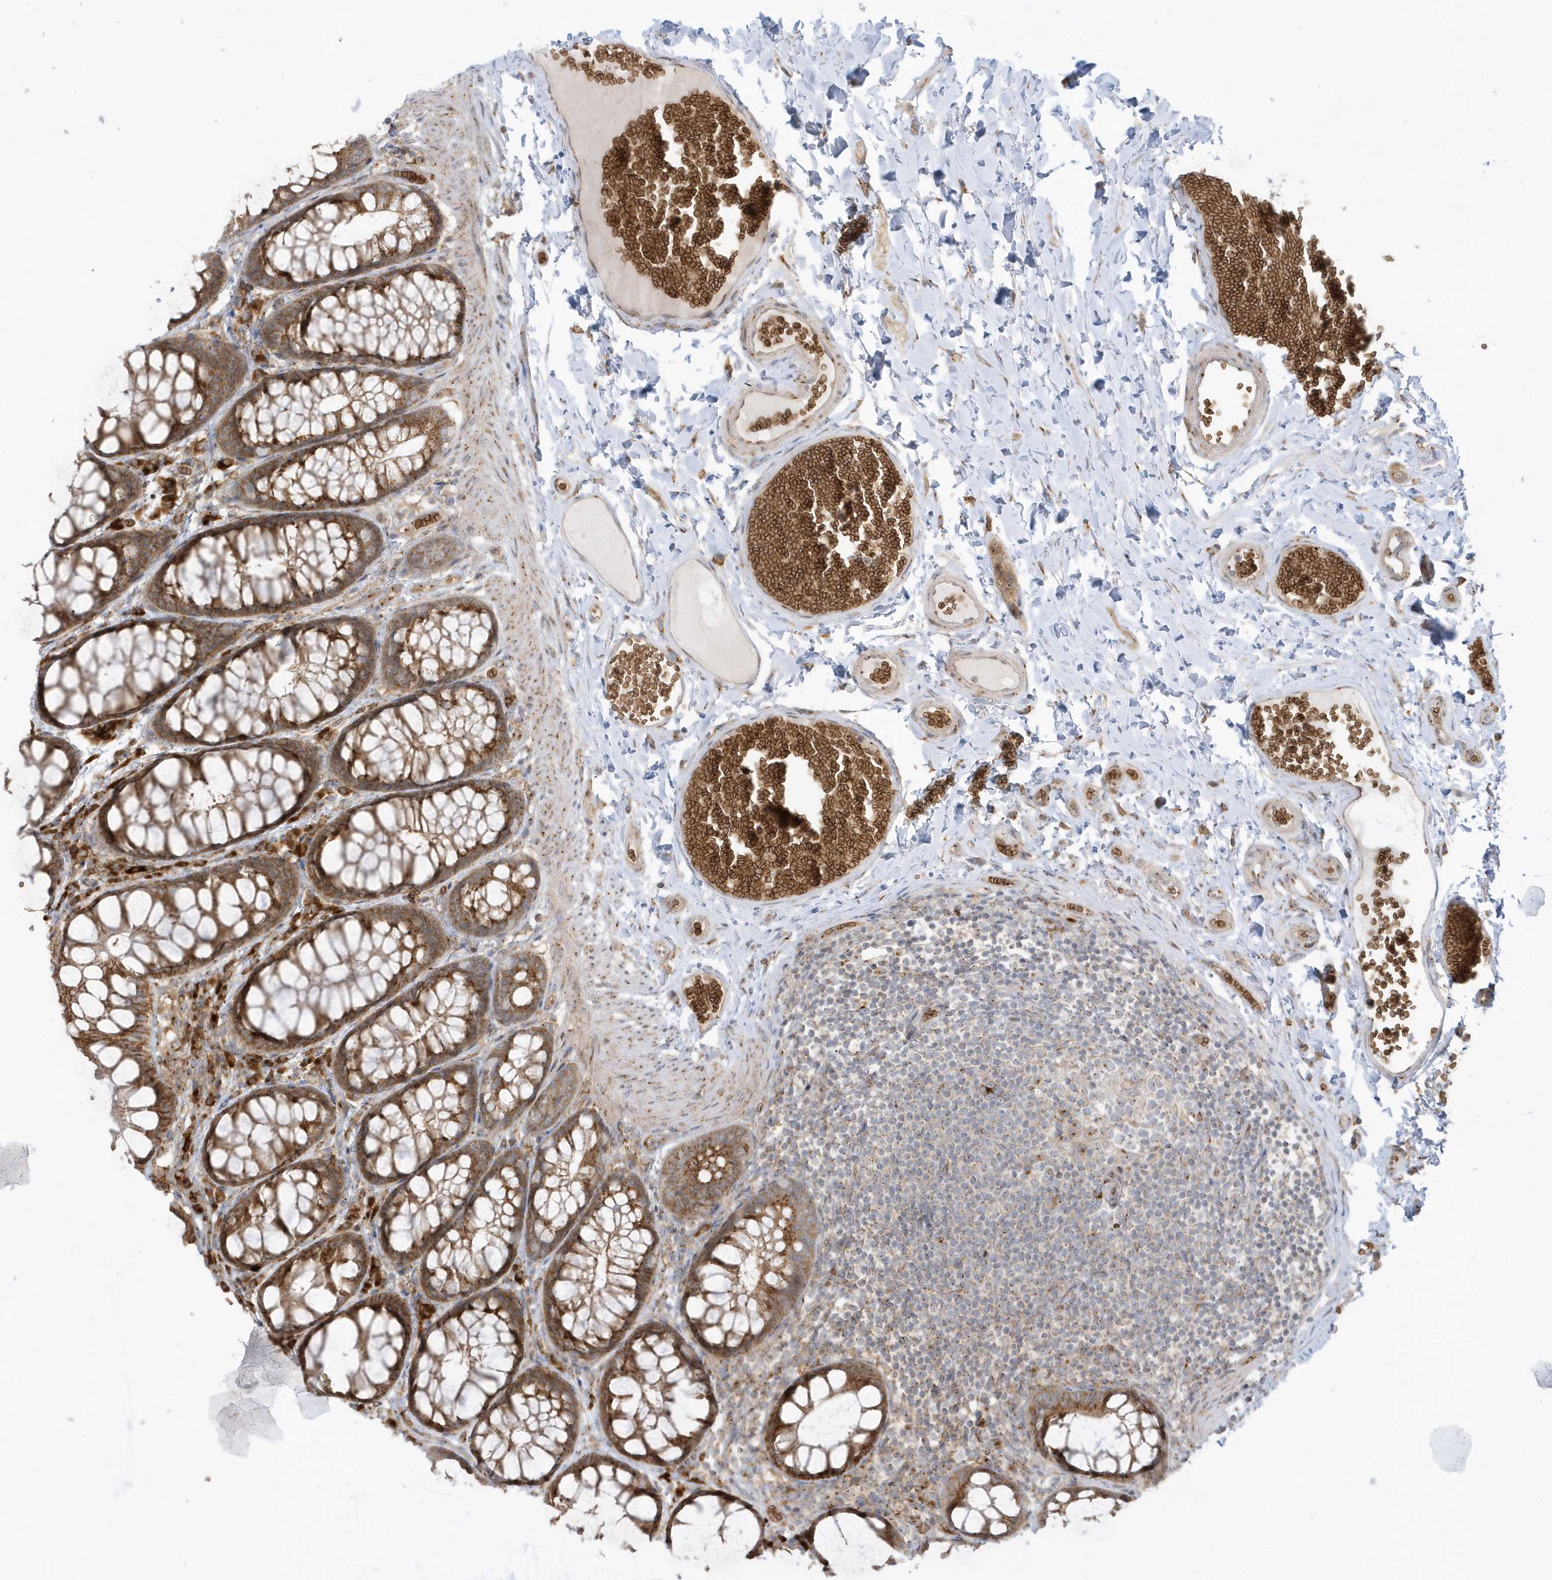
{"staining": {"intensity": "weak", "quantity": ">75%", "location": "cytoplasmic/membranous"}, "tissue": "colon", "cell_type": "Endothelial cells", "image_type": "normal", "snomed": [{"axis": "morphology", "description": "Normal tissue, NOS"}, {"axis": "topography", "description": "Colon"}], "caption": "Immunohistochemical staining of benign colon displays >75% levels of weak cytoplasmic/membranous protein positivity in about >75% of endothelial cells. Nuclei are stained in blue.", "gene": "RPP40", "patient": {"sex": "male", "age": 47}}